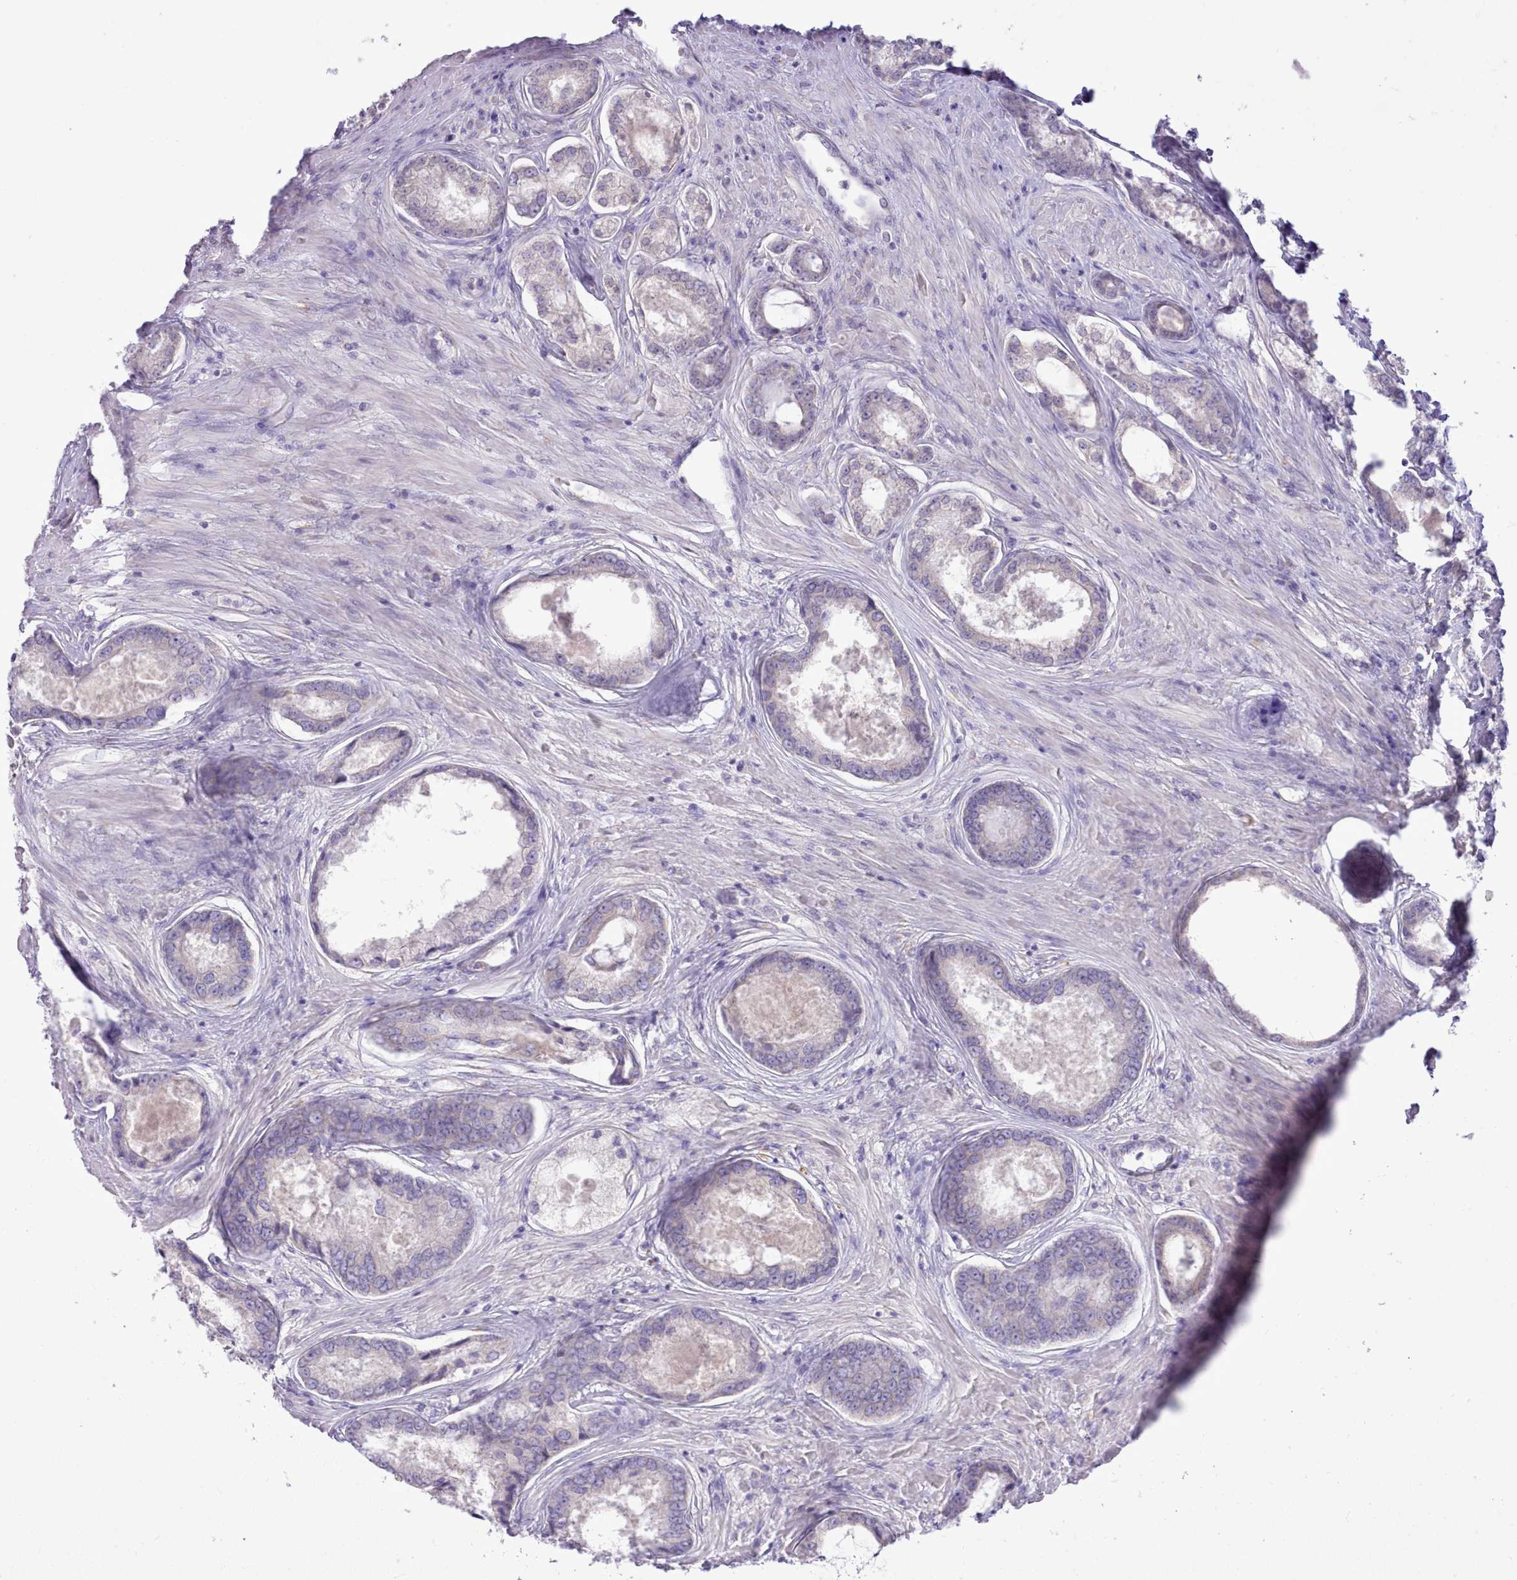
{"staining": {"intensity": "negative", "quantity": "none", "location": "none"}, "tissue": "prostate cancer", "cell_type": "Tumor cells", "image_type": "cancer", "snomed": [{"axis": "morphology", "description": "Adenocarcinoma, Low grade"}, {"axis": "topography", "description": "Prostate"}], "caption": "Tumor cells are negative for brown protein staining in prostate cancer (adenocarcinoma (low-grade)). Nuclei are stained in blue.", "gene": "CCL1", "patient": {"sex": "male", "age": 68}}